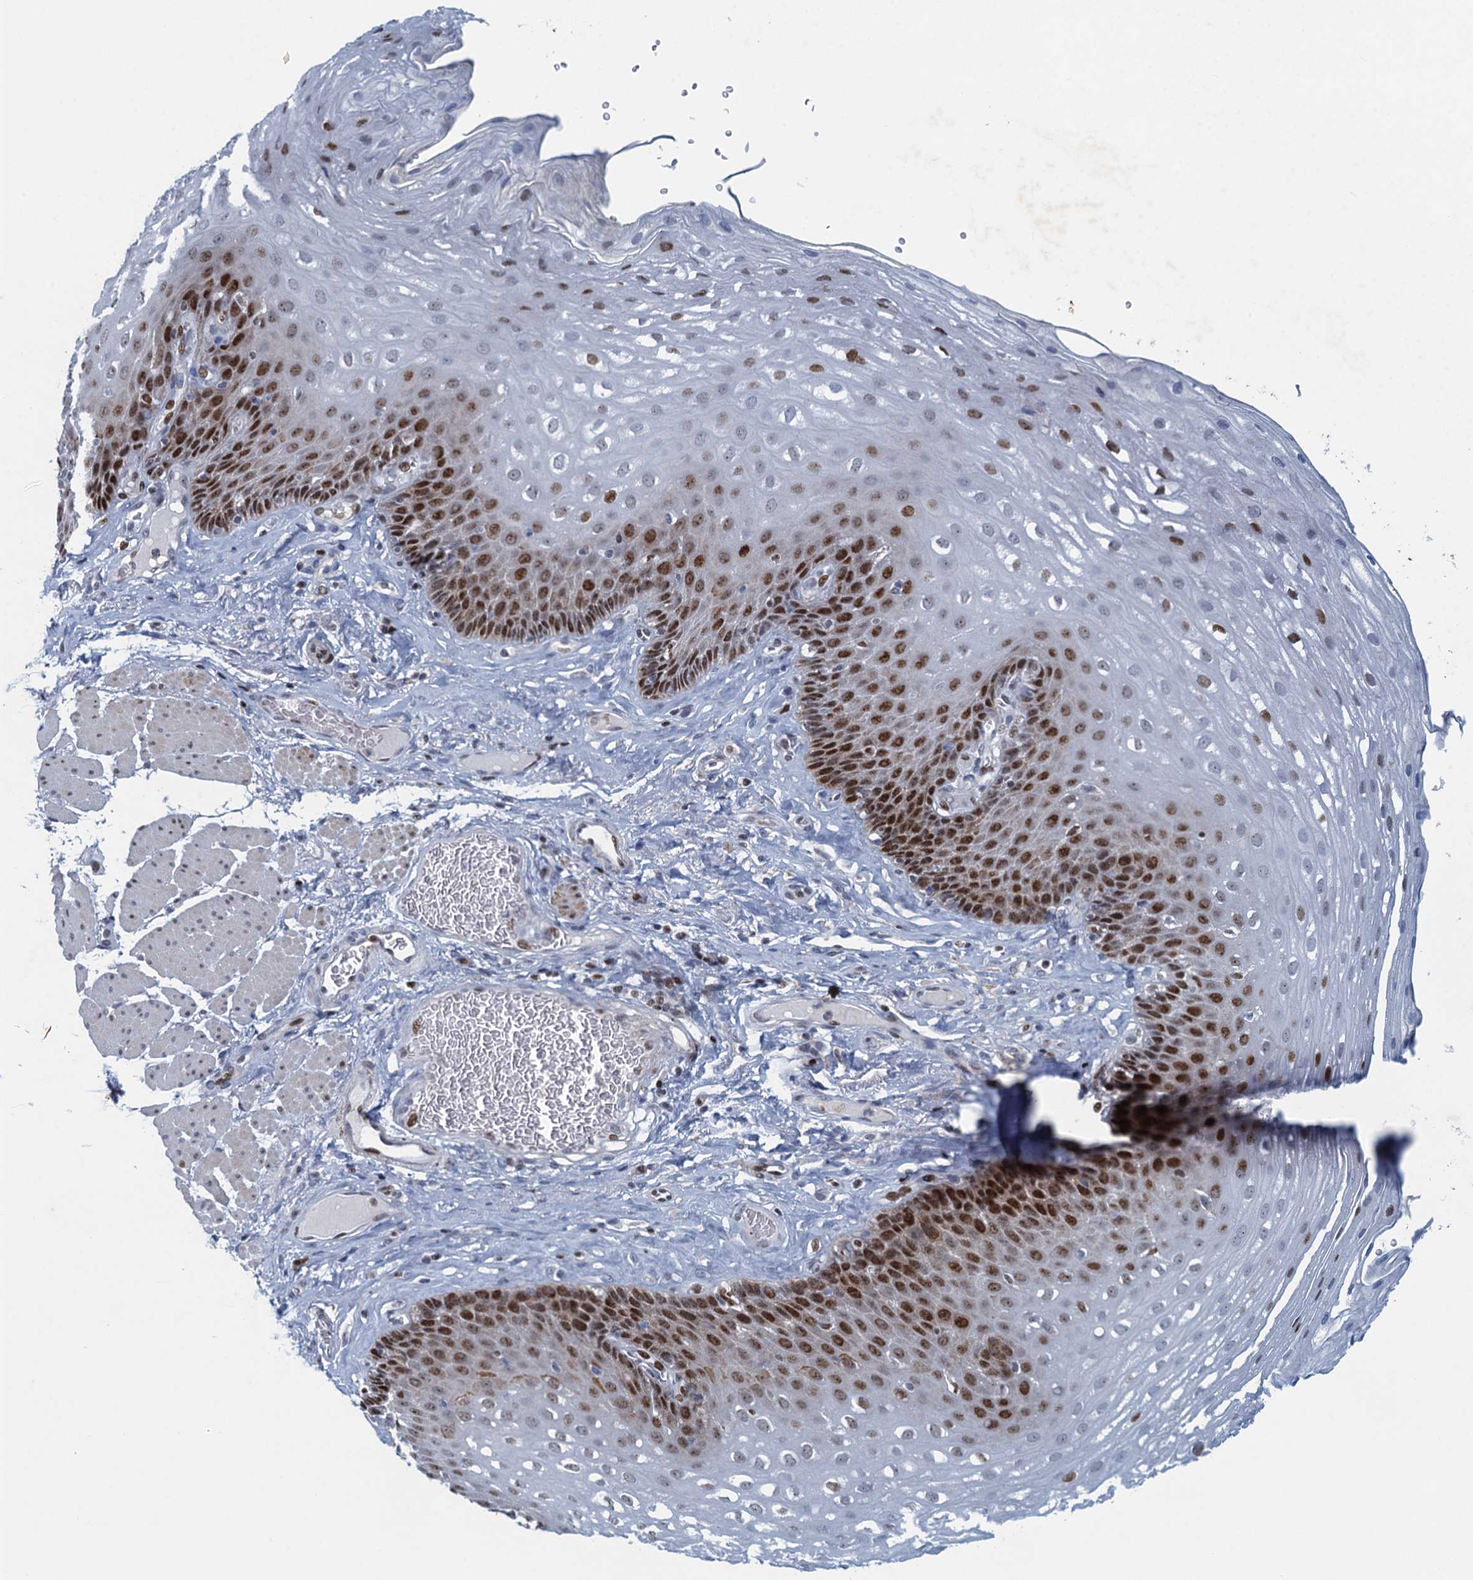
{"staining": {"intensity": "strong", "quantity": "25%-75%", "location": "nuclear"}, "tissue": "esophagus", "cell_type": "Squamous epithelial cells", "image_type": "normal", "snomed": [{"axis": "morphology", "description": "Normal tissue, NOS"}, {"axis": "topography", "description": "Esophagus"}], "caption": "Unremarkable esophagus was stained to show a protein in brown. There is high levels of strong nuclear expression in about 25%-75% of squamous epithelial cells.", "gene": "ANKRD13D", "patient": {"sex": "female", "age": 66}}